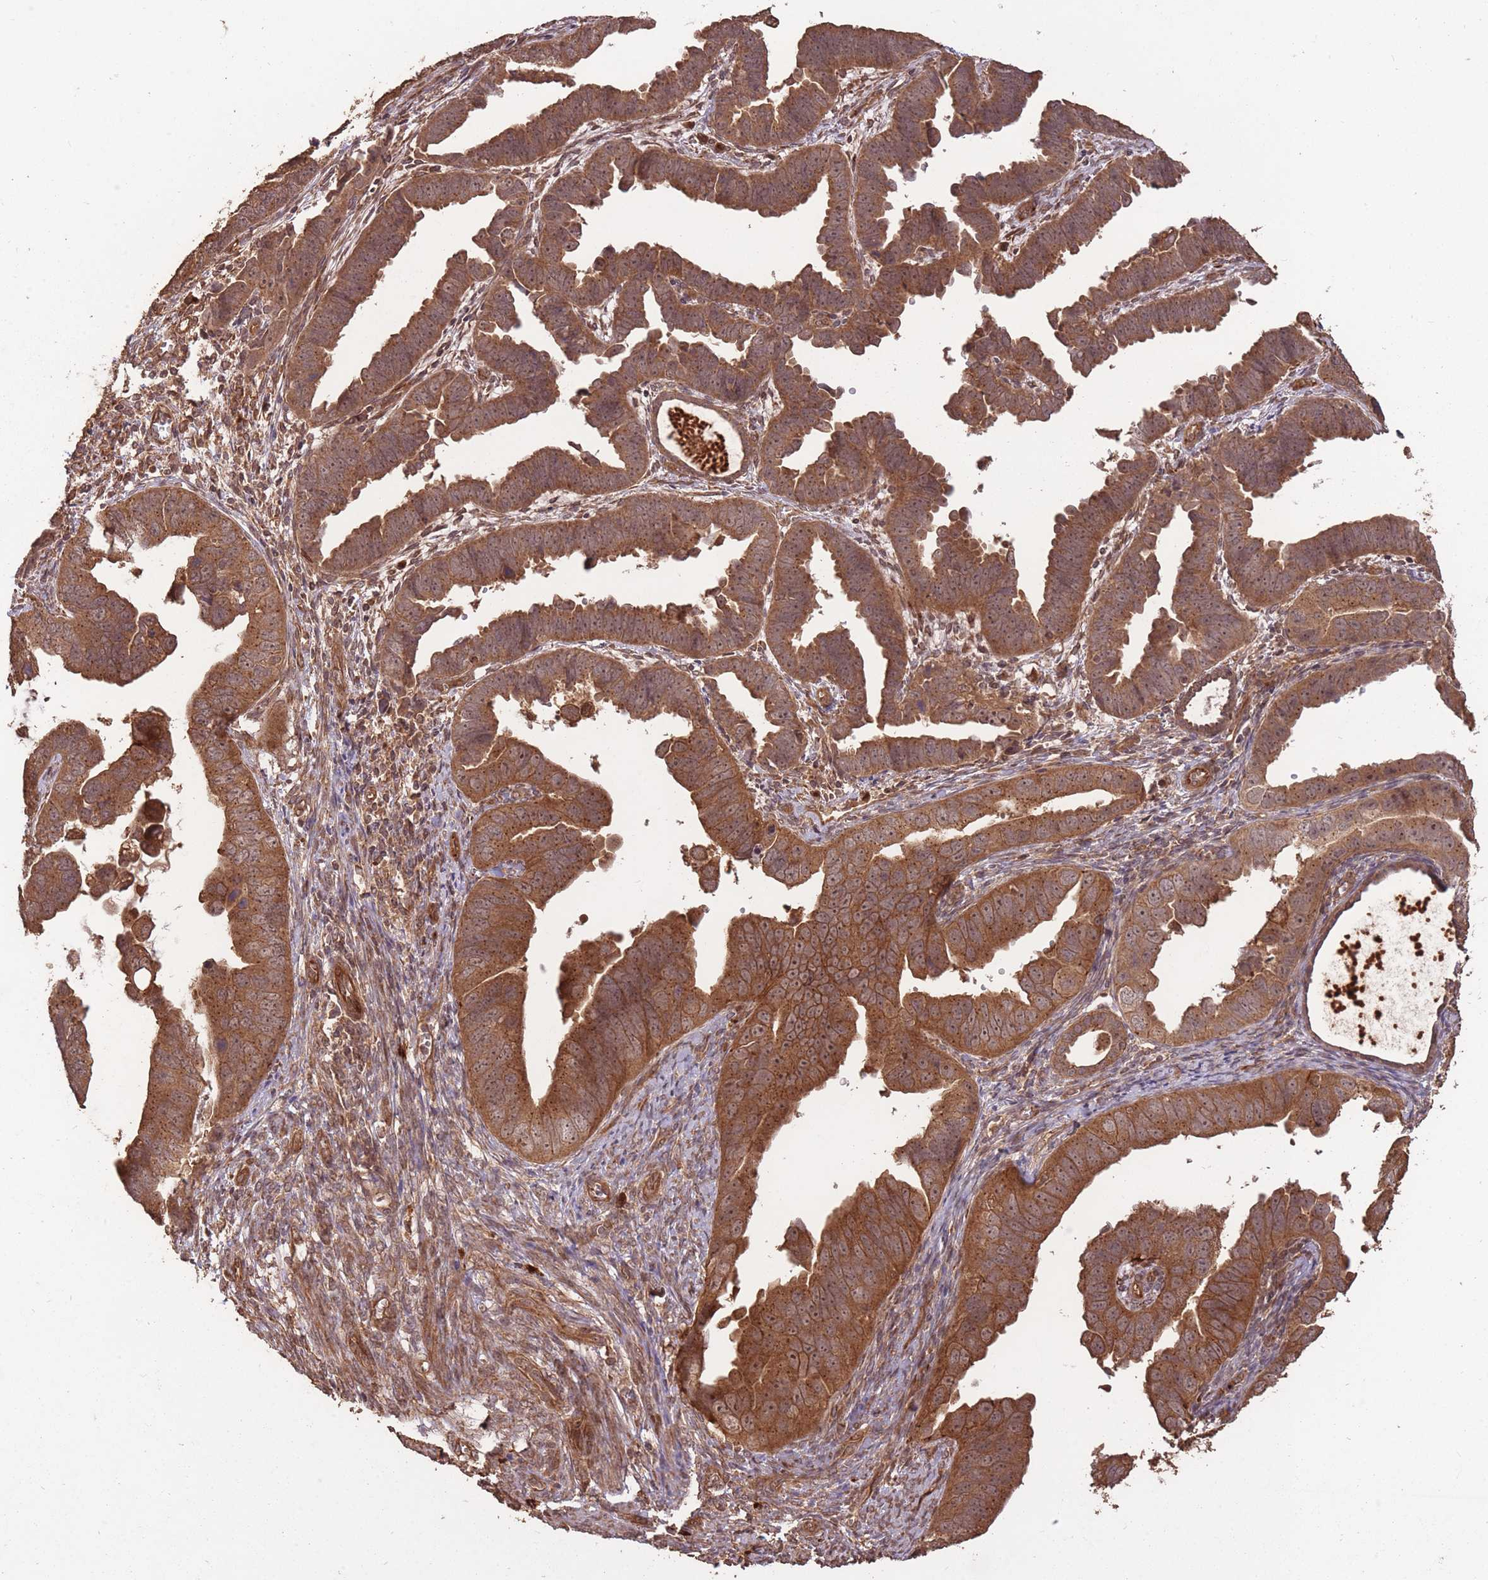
{"staining": {"intensity": "strong", "quantity": ">75%", "location": "cytoplasmic/membranous,nuclear"}, "tissue": "endometrial cancer", "cell_type": "Tumor cells", "image_type": "cancer", "snomed": [{"axis": "morphology", "description": "Adenocarcinoma, NOS"}, {"axis": "topography", "description": "Endometrium"}], "caption": "Adenocarcinoma (endometrial) stained with immunohistochemistry (IHC) reveals strong cytoplasmic/membranous and nuclear staining in about >75% of tumor cells.", "gene": "ERBB3", "patient": {"sex": "female", "age": 75}}